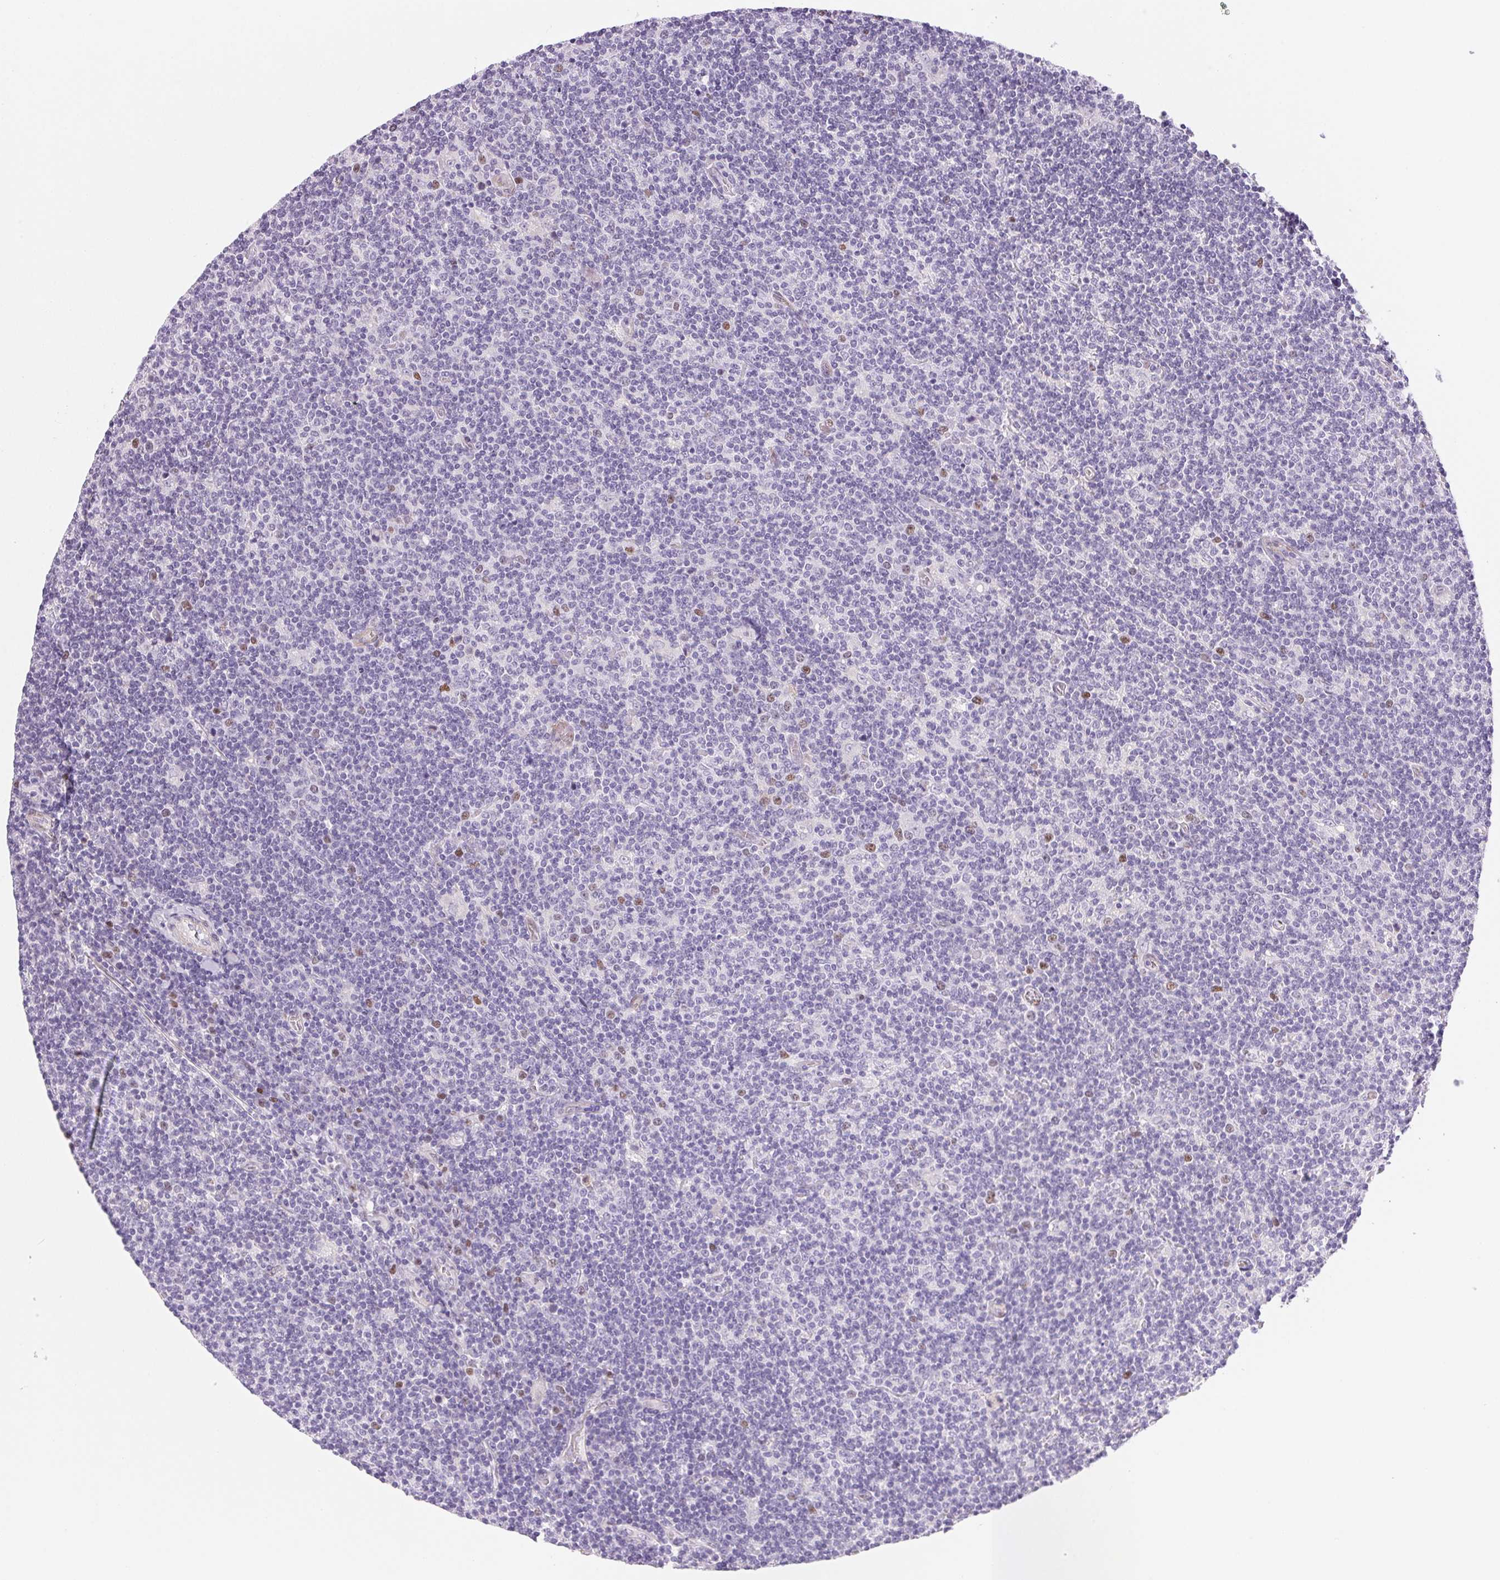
{"staining": {"intensity": "negative", "quantity": "none", "location": "none"}, "tissue": "lymphoma", "cell_type": "Tumor cells", "image_type": "cancer", "snomed": [{"axis": "morphology", "description": "Hodgkin's disease, NOS"}, {"axis": "topography", "description": "Lymph node"}], "caption": "Micrograph shows no protein expression in tumor cells of lymphoma tissue. (Brightfield microscopy of DAB immunohistochemistry at high magnification).", "gene": "SMTN", "patient": {"sex": "male", "age": 40}}